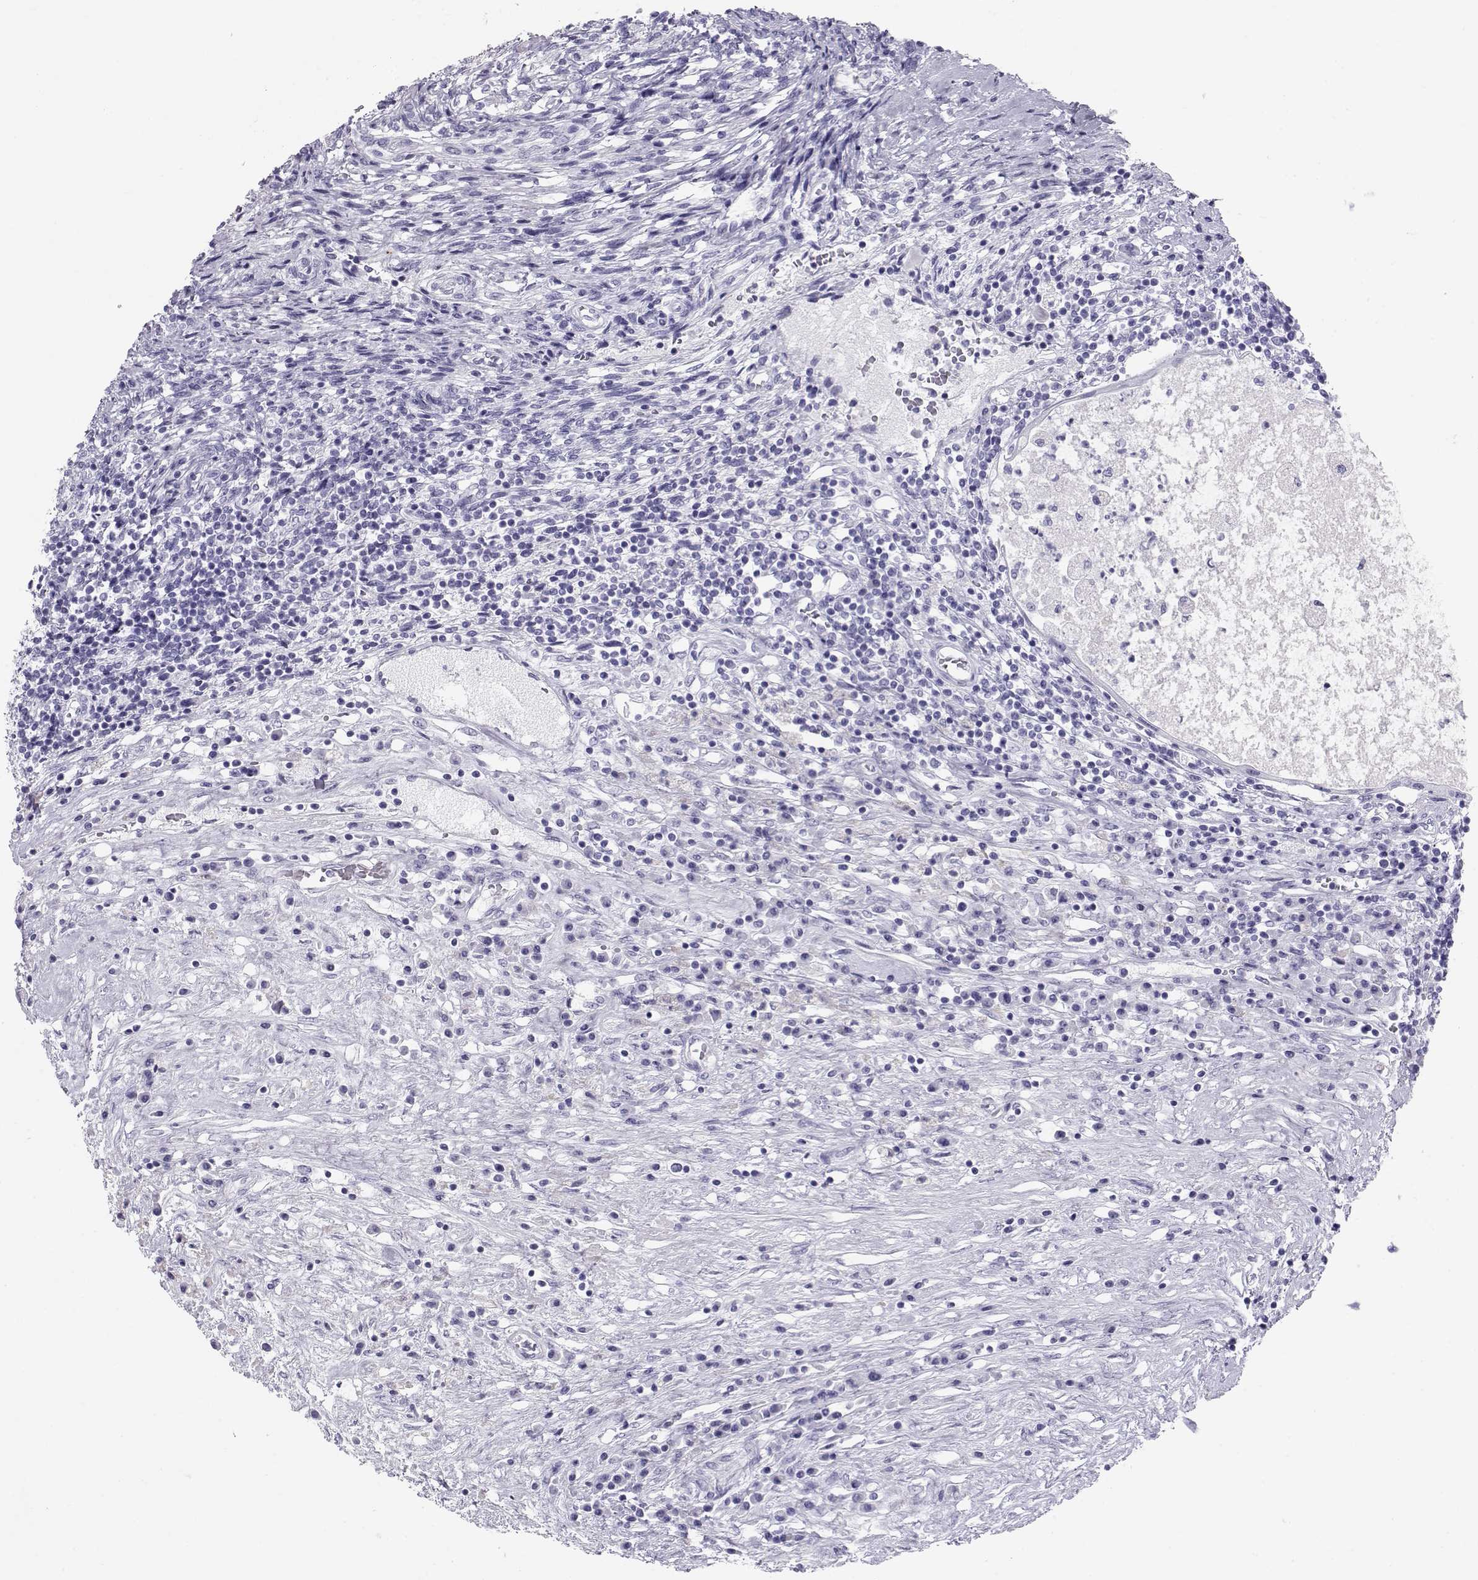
{"staining": {"intensity": "negative", "quantity": "none", "location": "none"}, "tissue": "testis cancer", "cell_type": "Tumor cells", "image_type": "cancer", "snomed": [{"axis": "morphology", "description": "Carcinoma, Embryonal, NOS"}, {"axis": "topography", "description": "Testis"}], "caption": "IHC of testis cancer (embryonal carcinoma) reveals no staining in tumor cells.", "gene": "RD3", "patient": {"sex": "male", "age": 37}}